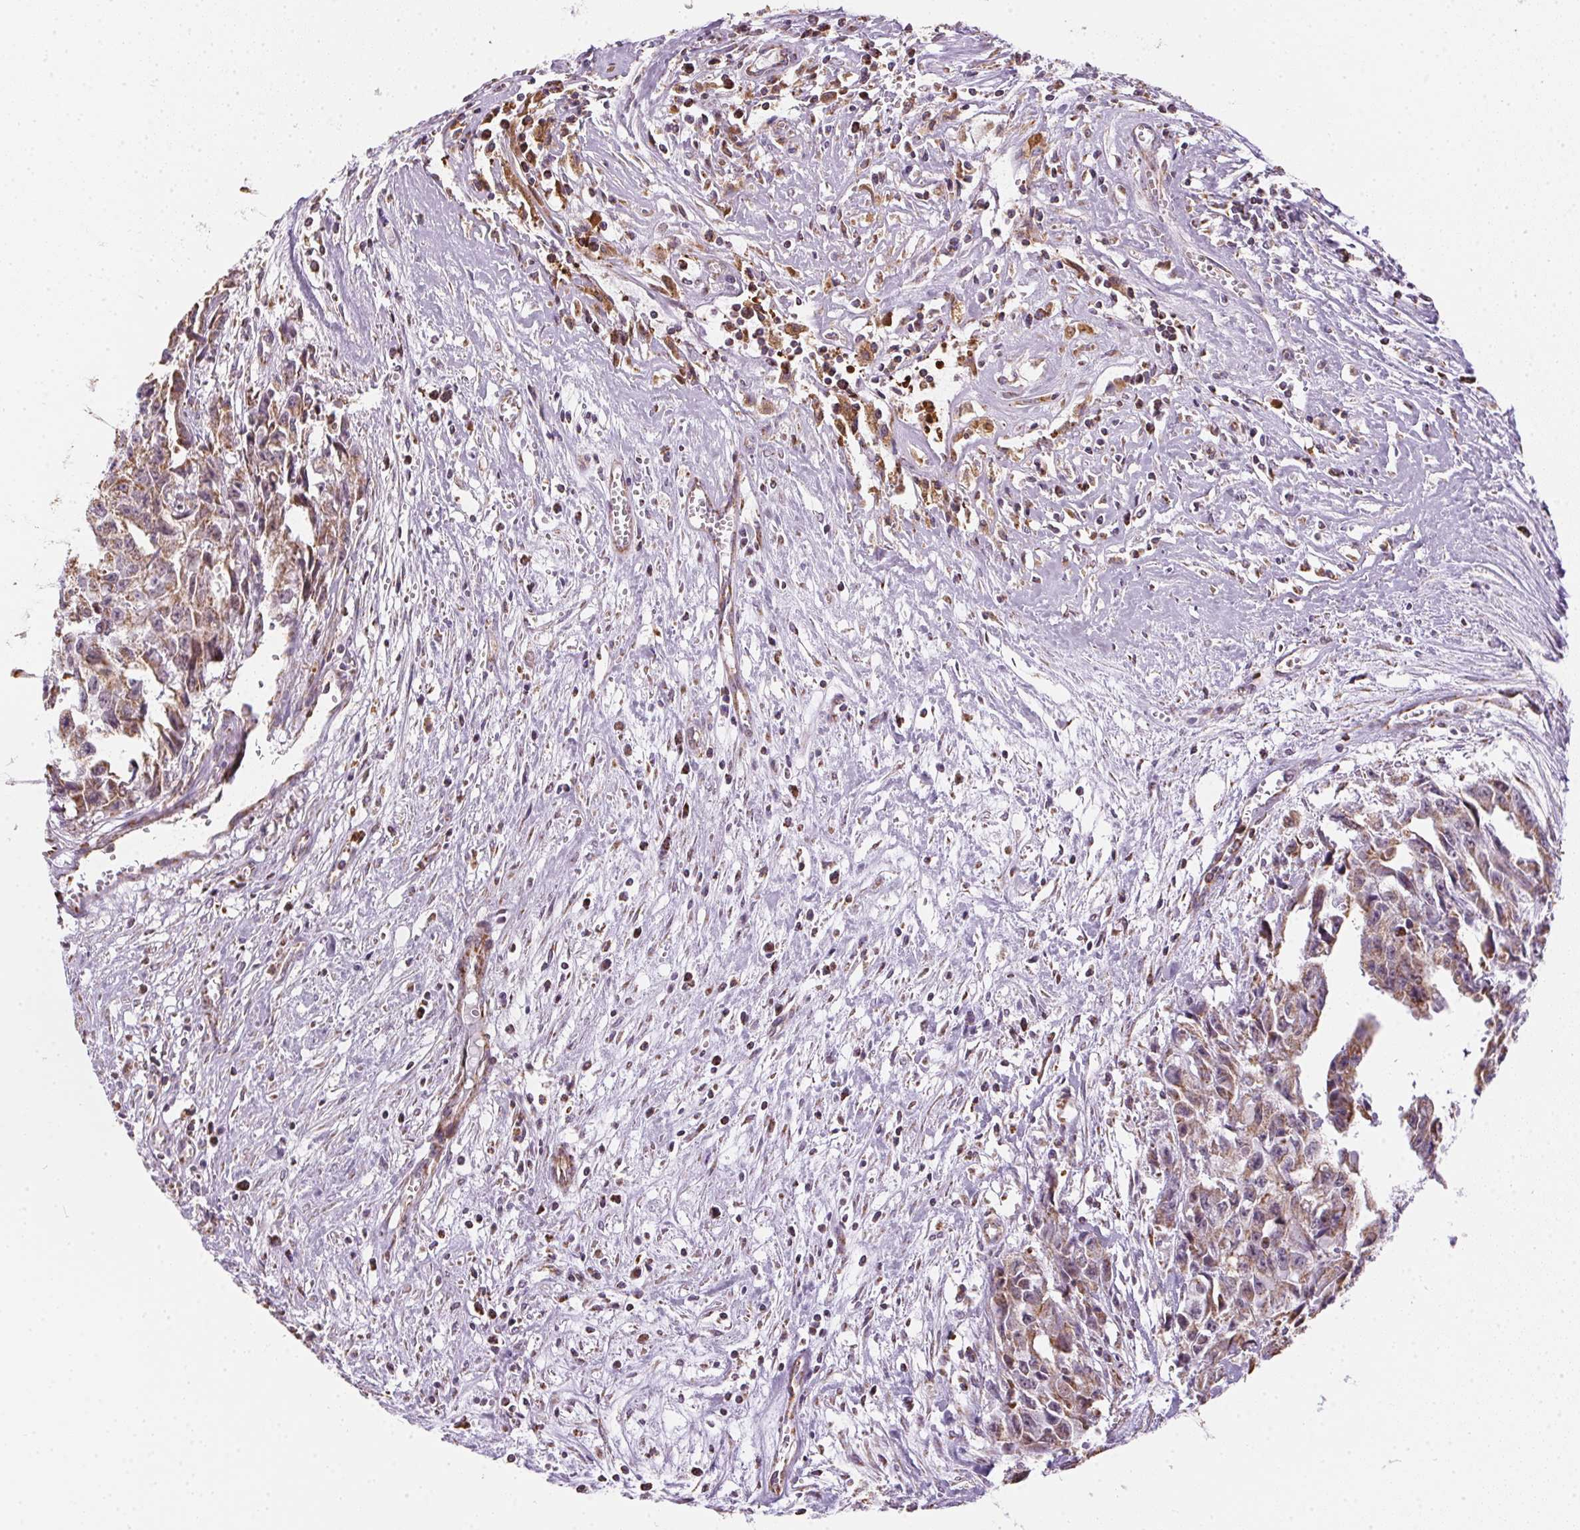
{"staining": {"intensity": "moderate", "quantity": ">75%", "location": "cytoplasmic/membranous"}, "tissue": "testis cancer", "cell_type": "Tumor cells", "image_type": "cancer", "snomed": [{"axis": "morphology", "description": "Carcinoma, Embryonal, NOS"}, {"axis": "morphology", "description": "Teratoma, malignant, NOS"}, {"axis": "topography", "description": "Testis"}], "caption": "Immunohistochemical staining of human embryonal carcinoma (testis) demonstrates medium levels of moderate cytoplasmic/membranous positivity in about >75% of tumor cells.", "gene": "MAPK11", "patient": {"sex": "male", "age": 24}}